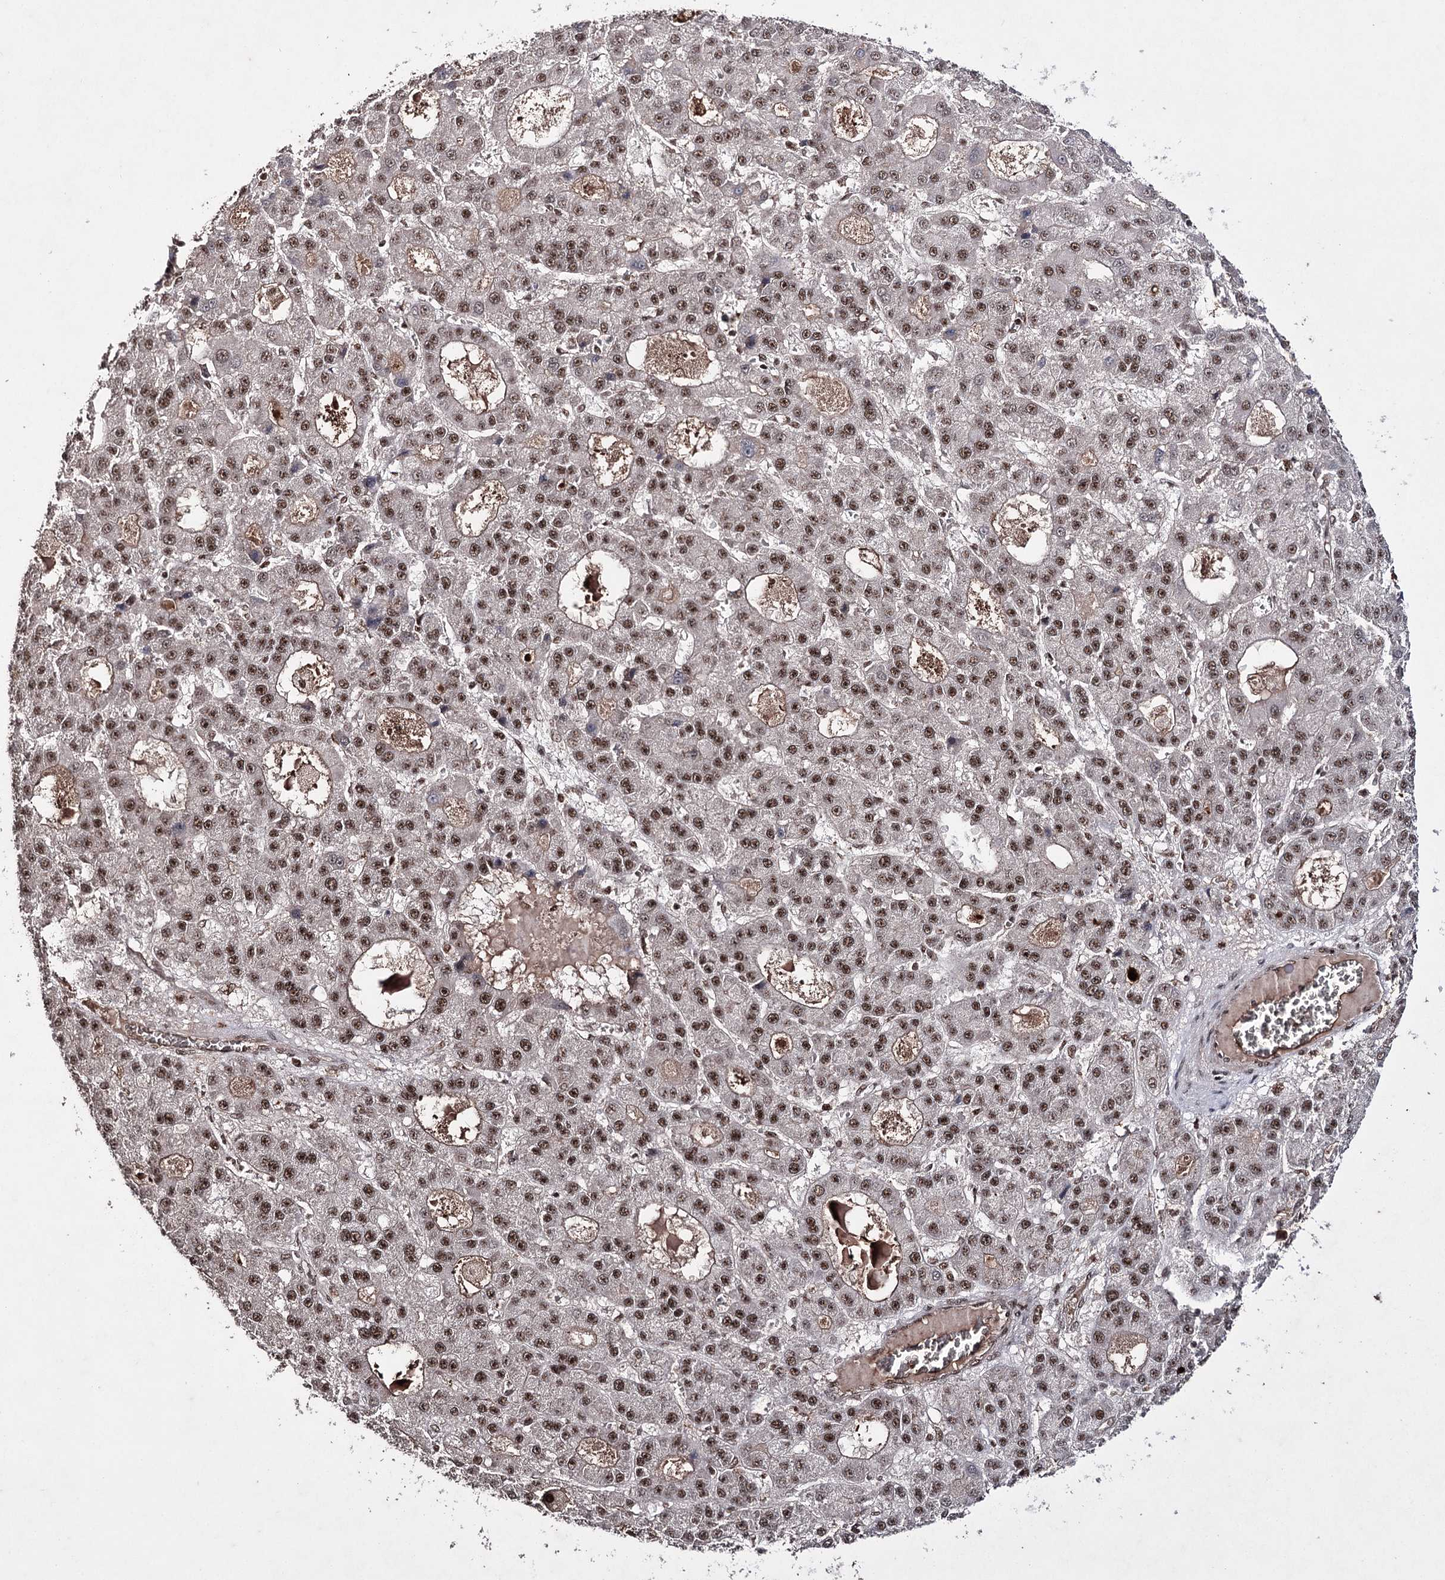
{"staining": {"intensity": "moderate", "quantity": ">75%", "location": "nuclear"}, "tissue": "liver cancer", "cell_type": "Tumor cells", "image_type": "cancer", "snomed": [{"axis": "morphology", "description": "Carcinoma, Hepatocellular, NOS"}, {"axis": "topography", "description": "Liver"}], "caption": "Protein analysis of liver cancer (hepatocellular carcinoma) tissue reveals moderate nuclear positivity in approximately >75% of tumor cells.", "gene": "PRPF40A", "patient": {"sex": "male", "age": 70}}